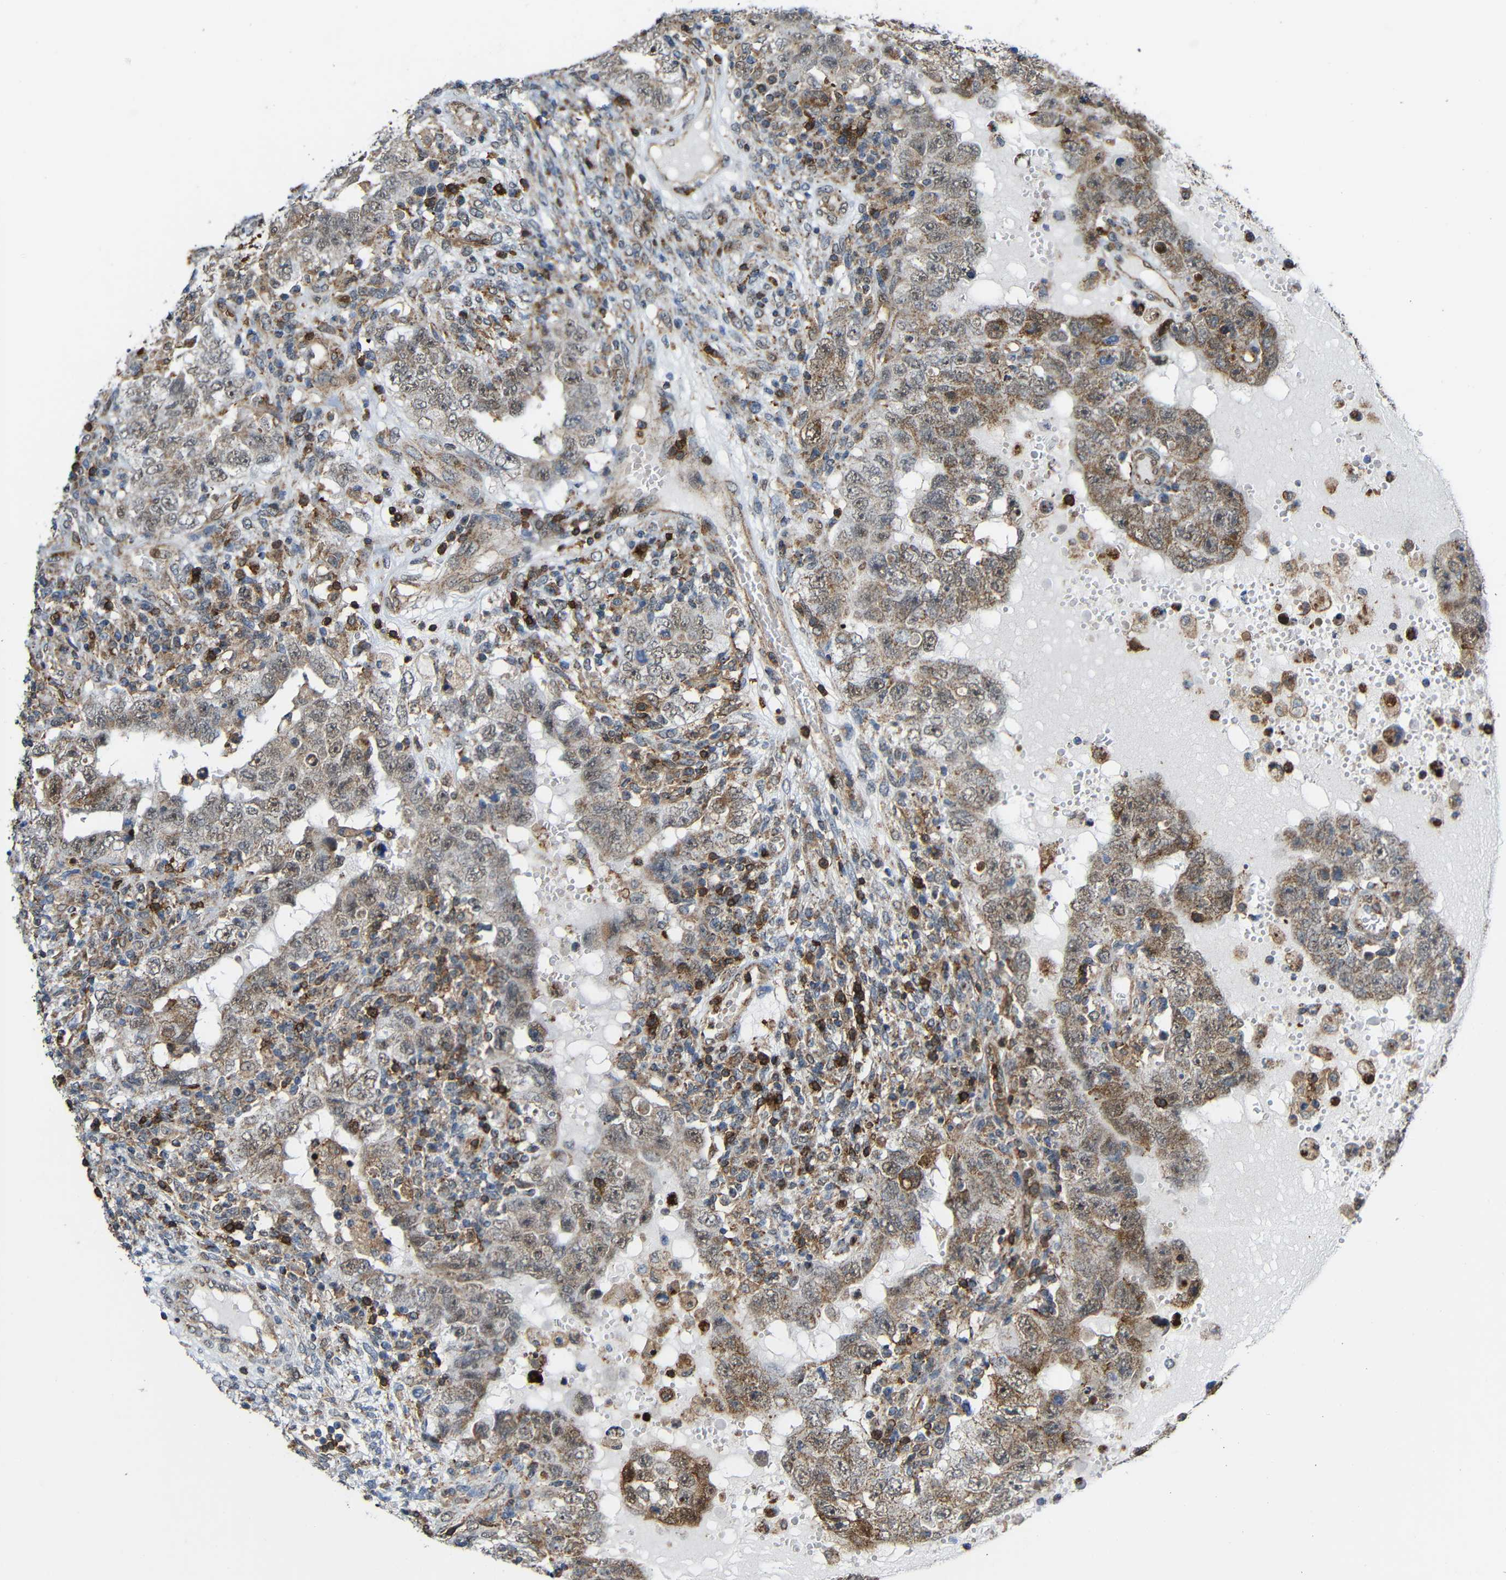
{"staining": {"intensity": "weak", "quantity": ">75%", "location": "cytoplasmic/membranous"}, "tissue": "testis cancer", "cell_type": "Tumor cells", "image_type": "cancer", "snomed": [{"axis": "morphology", "description": "Carcinoma, Embryonal, NOS"}, {"axis": "topography", "description": "Testis"}], "caption": "Immunohistochemistry of human testis cancer (embryonal carcinoma) displays low levels of weak cytoplasmic/membranous positivity in about >75% of tumor cells. (DAB IHC with brightfield microscopy, high magnification).", "gene": "C1GALT1", "patient": {"sex": "male", "age": 26}}